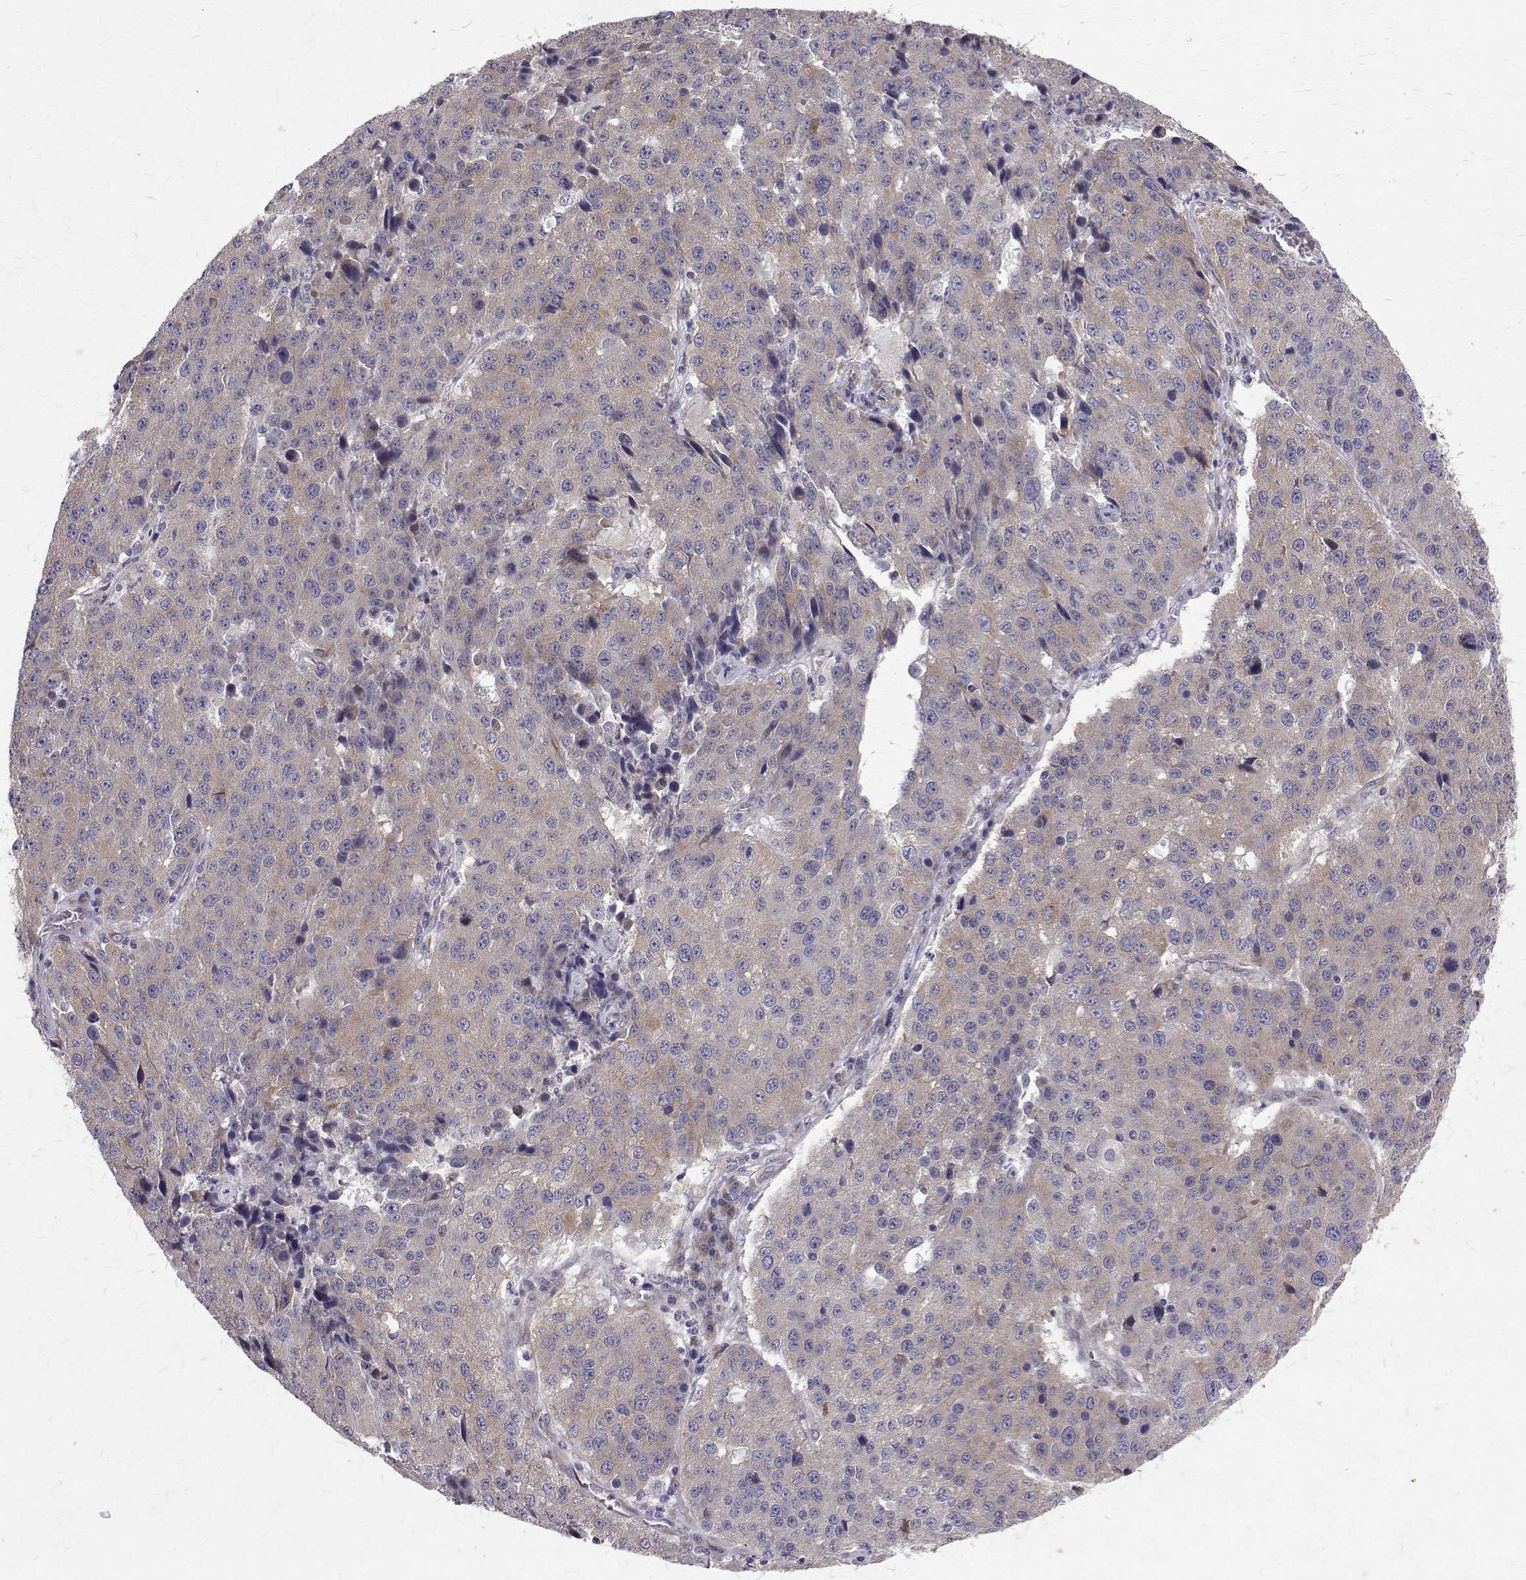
{"staining": {"intensity": "weak", "quantity": "25%-75%", "location": "cytoplasmic/membranous"}, "tissue": "stomach cancer", "cell_type": "Tumor cells", "image_type": "cancer", "snomed": [{"axis": "morphology", "description": "Adenocarcinoma, NOS"}, {"axis": "topography", "description": "Stomach"}], "caption": "Immunohistochemical staining of human stomach adenocarcinoma shows weak cytoplasmic/membranous protein positivity in approximately 25%-75% of tumor cells.", "gene": "ARFGAP1", "patient": {"sex": "male", "age": 71}}